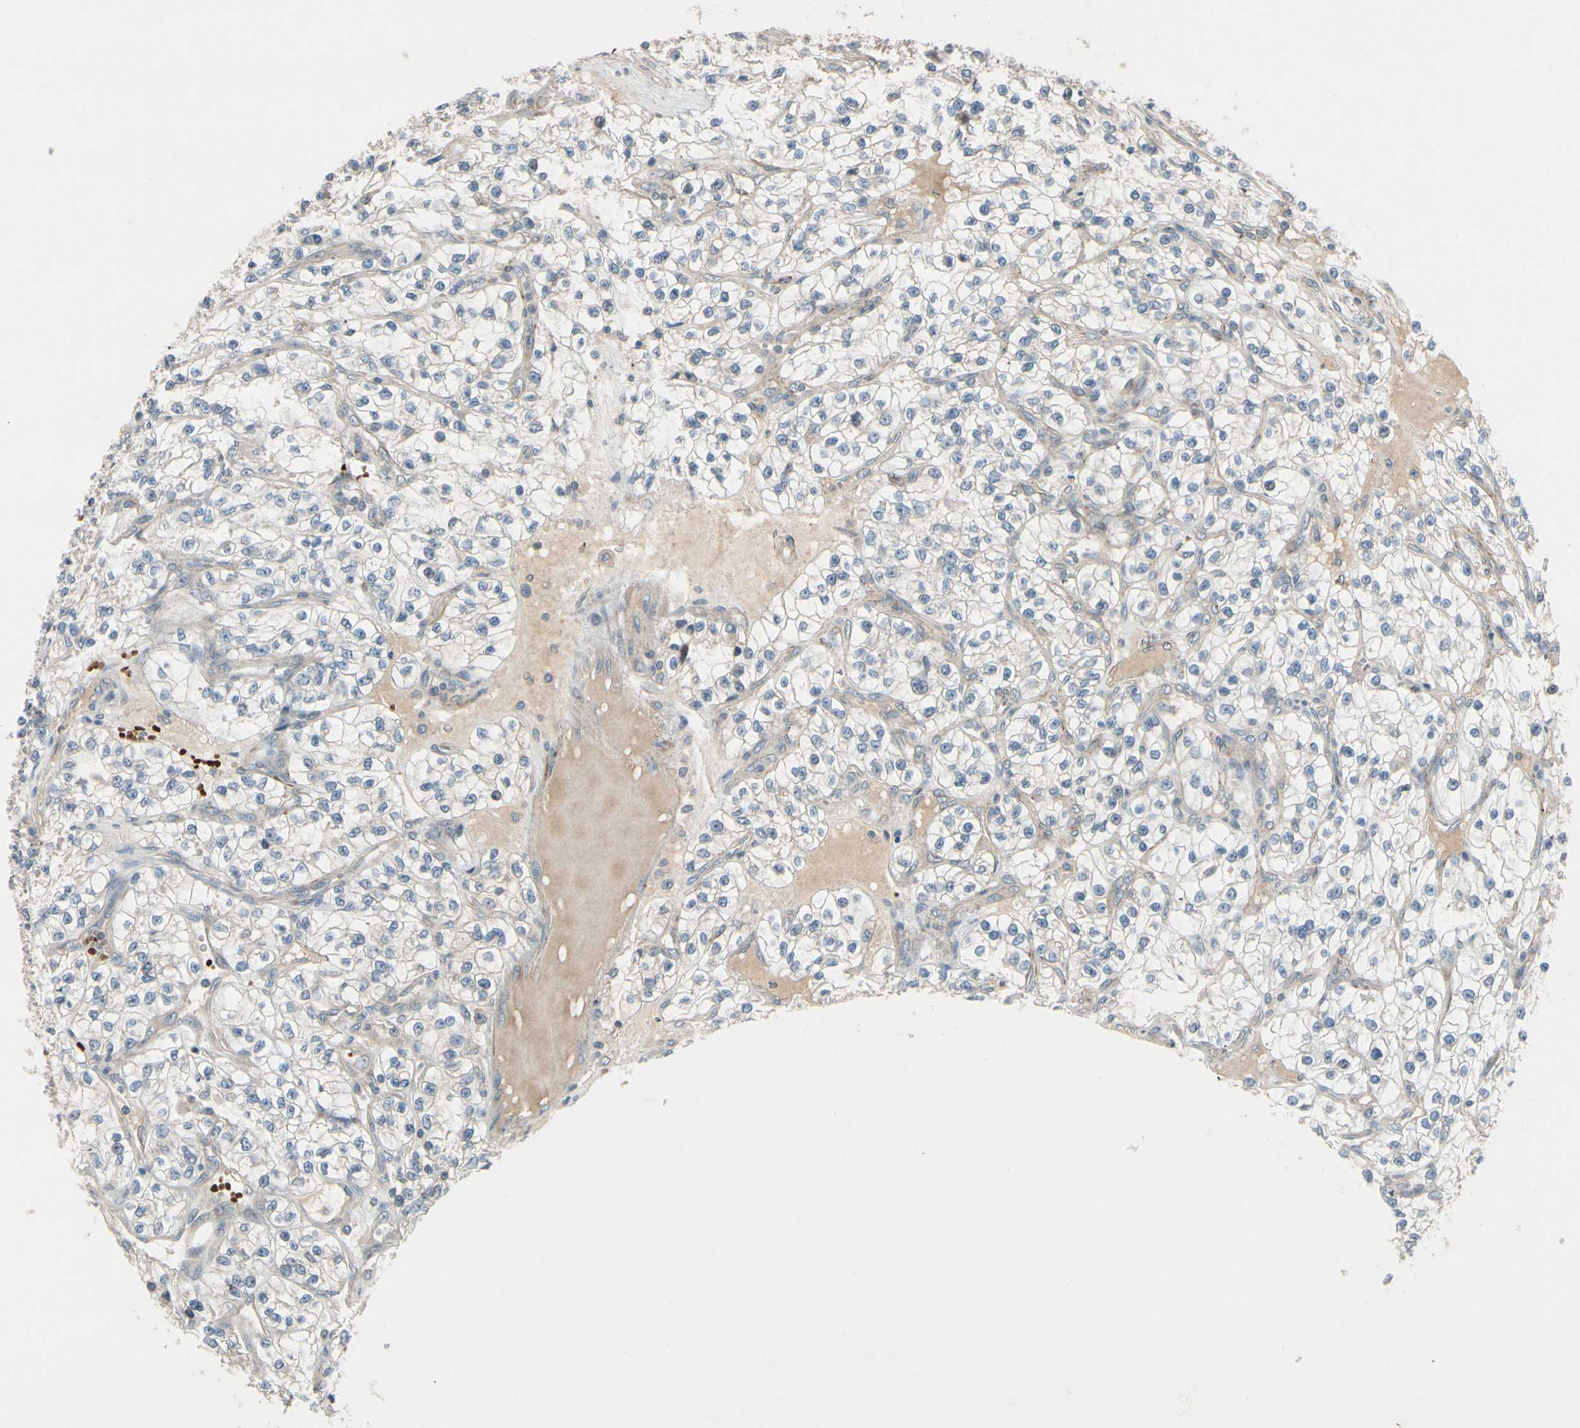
{"staining": {"intensity": "weak", "quantity": "25%-75%", "location": "cytoplasmic/membranous"}, "tissue": "renal cancer", "cell_type": "Tumor cells", "image_type": "cancer", "snomed": [{"axis": "morphology", "description": "Adenocarcinoma, NOS"}, {"axis": "topography", "description": "Kidney"}], "caption": "DAB (3,3'-diaminobenzidine) immunohistochemical staining of human adenocarcinoma (renal) exhibits weak cytoplasmic/membranous protein staining in approximately 25%-75% of tumor cells.", "gene": "PPP3CB", "patient": {"sex": "female", "age": 57}}